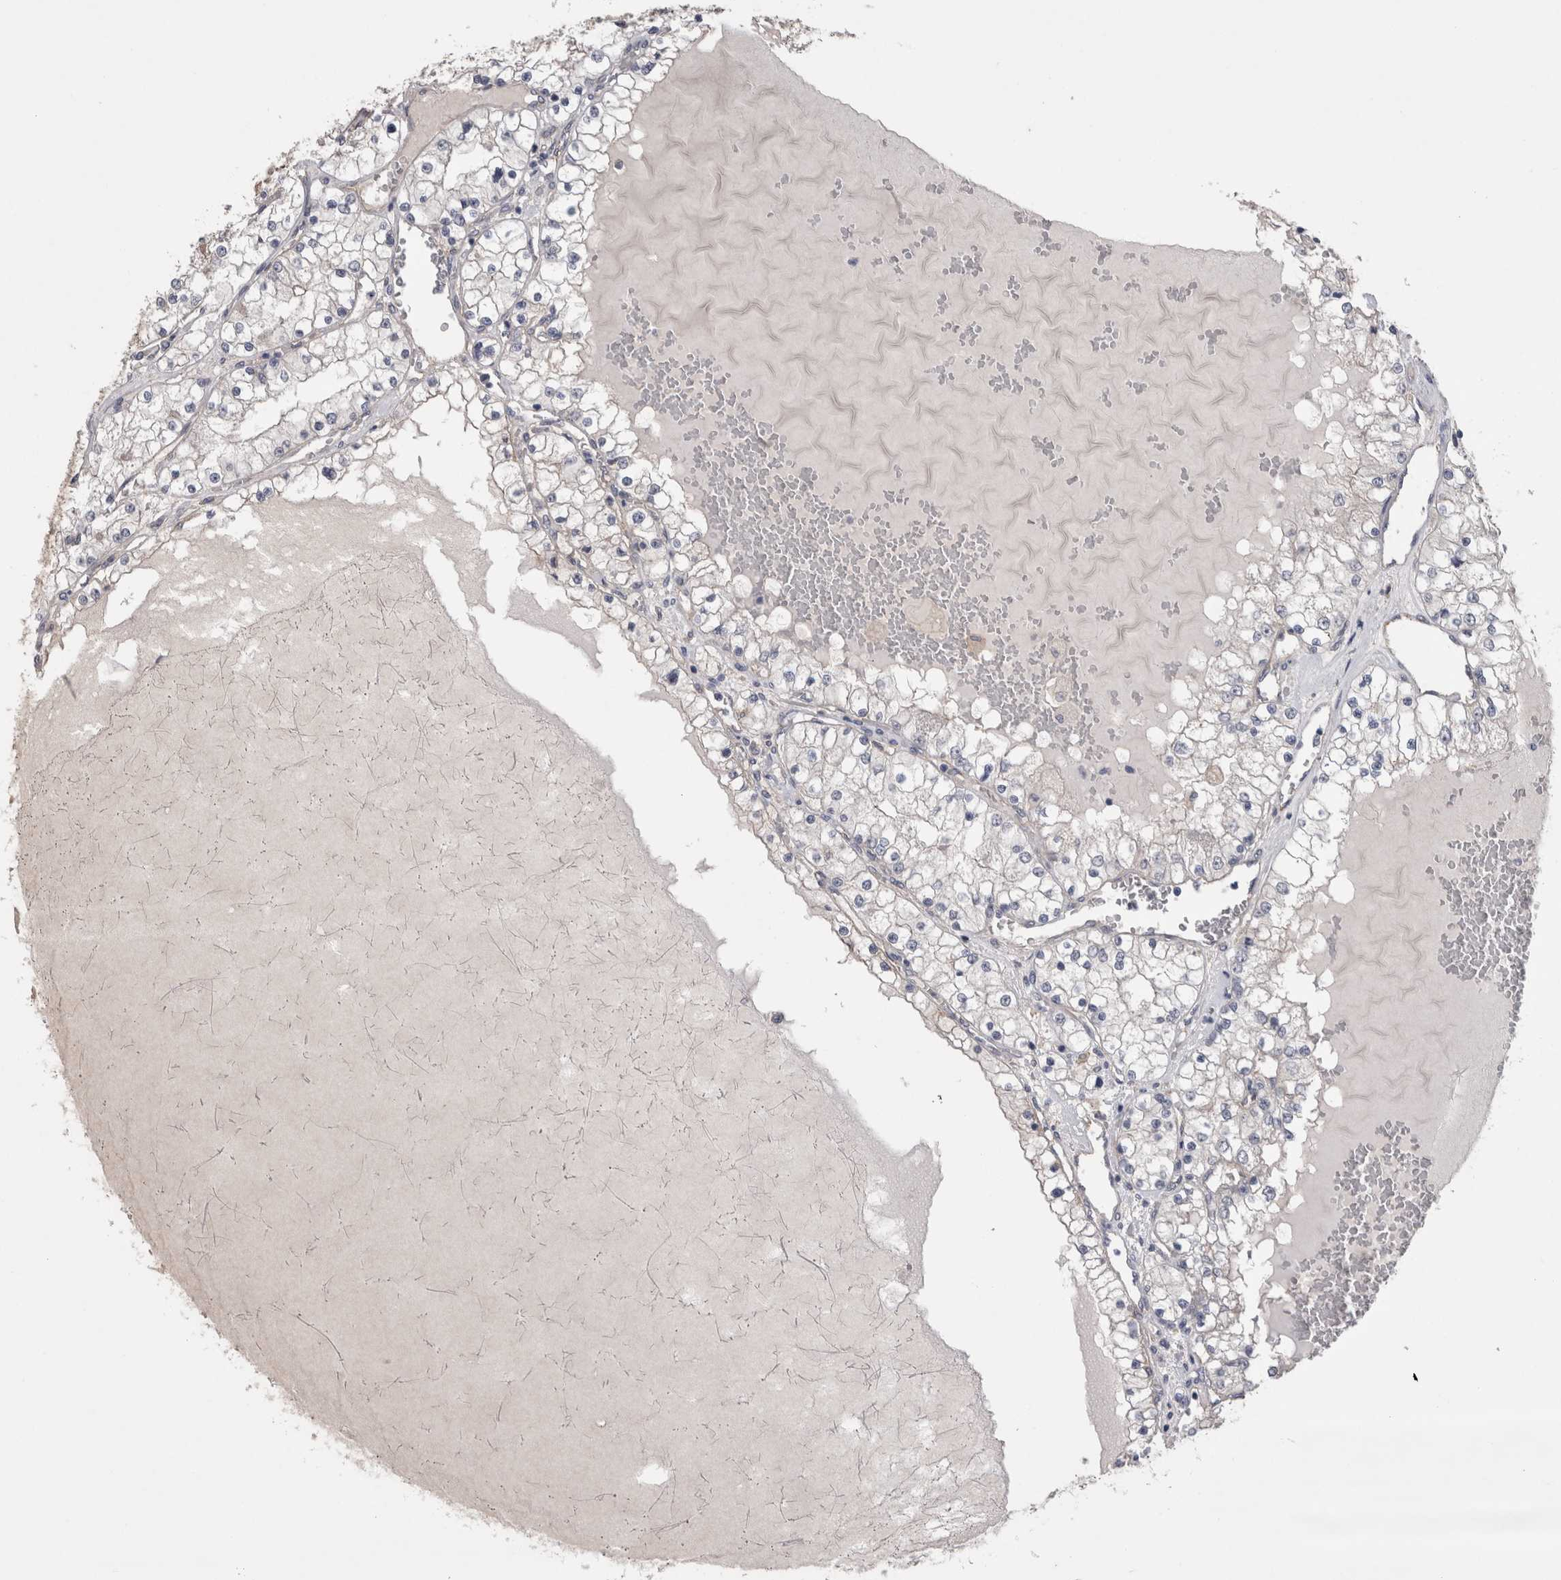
{"staining": {"intensity": "negative", "quantity": "none", "location": "none"}, "tissue": "renal cancer", "cell_type": "Tumor cells", "image_type": "cancer", "snomed": [{"axis": "morphology", "description": "Adenocarcinoma, NOS"}, {"axis": "topography", "description": "Kidney"}], "caption": "Immunohistochemical staining of adenocarcinoma (renal) exhibits no significant expression in tumor cells.", "gene": "NECTIN2", "patient": {"sex": "male", "age": 68}}